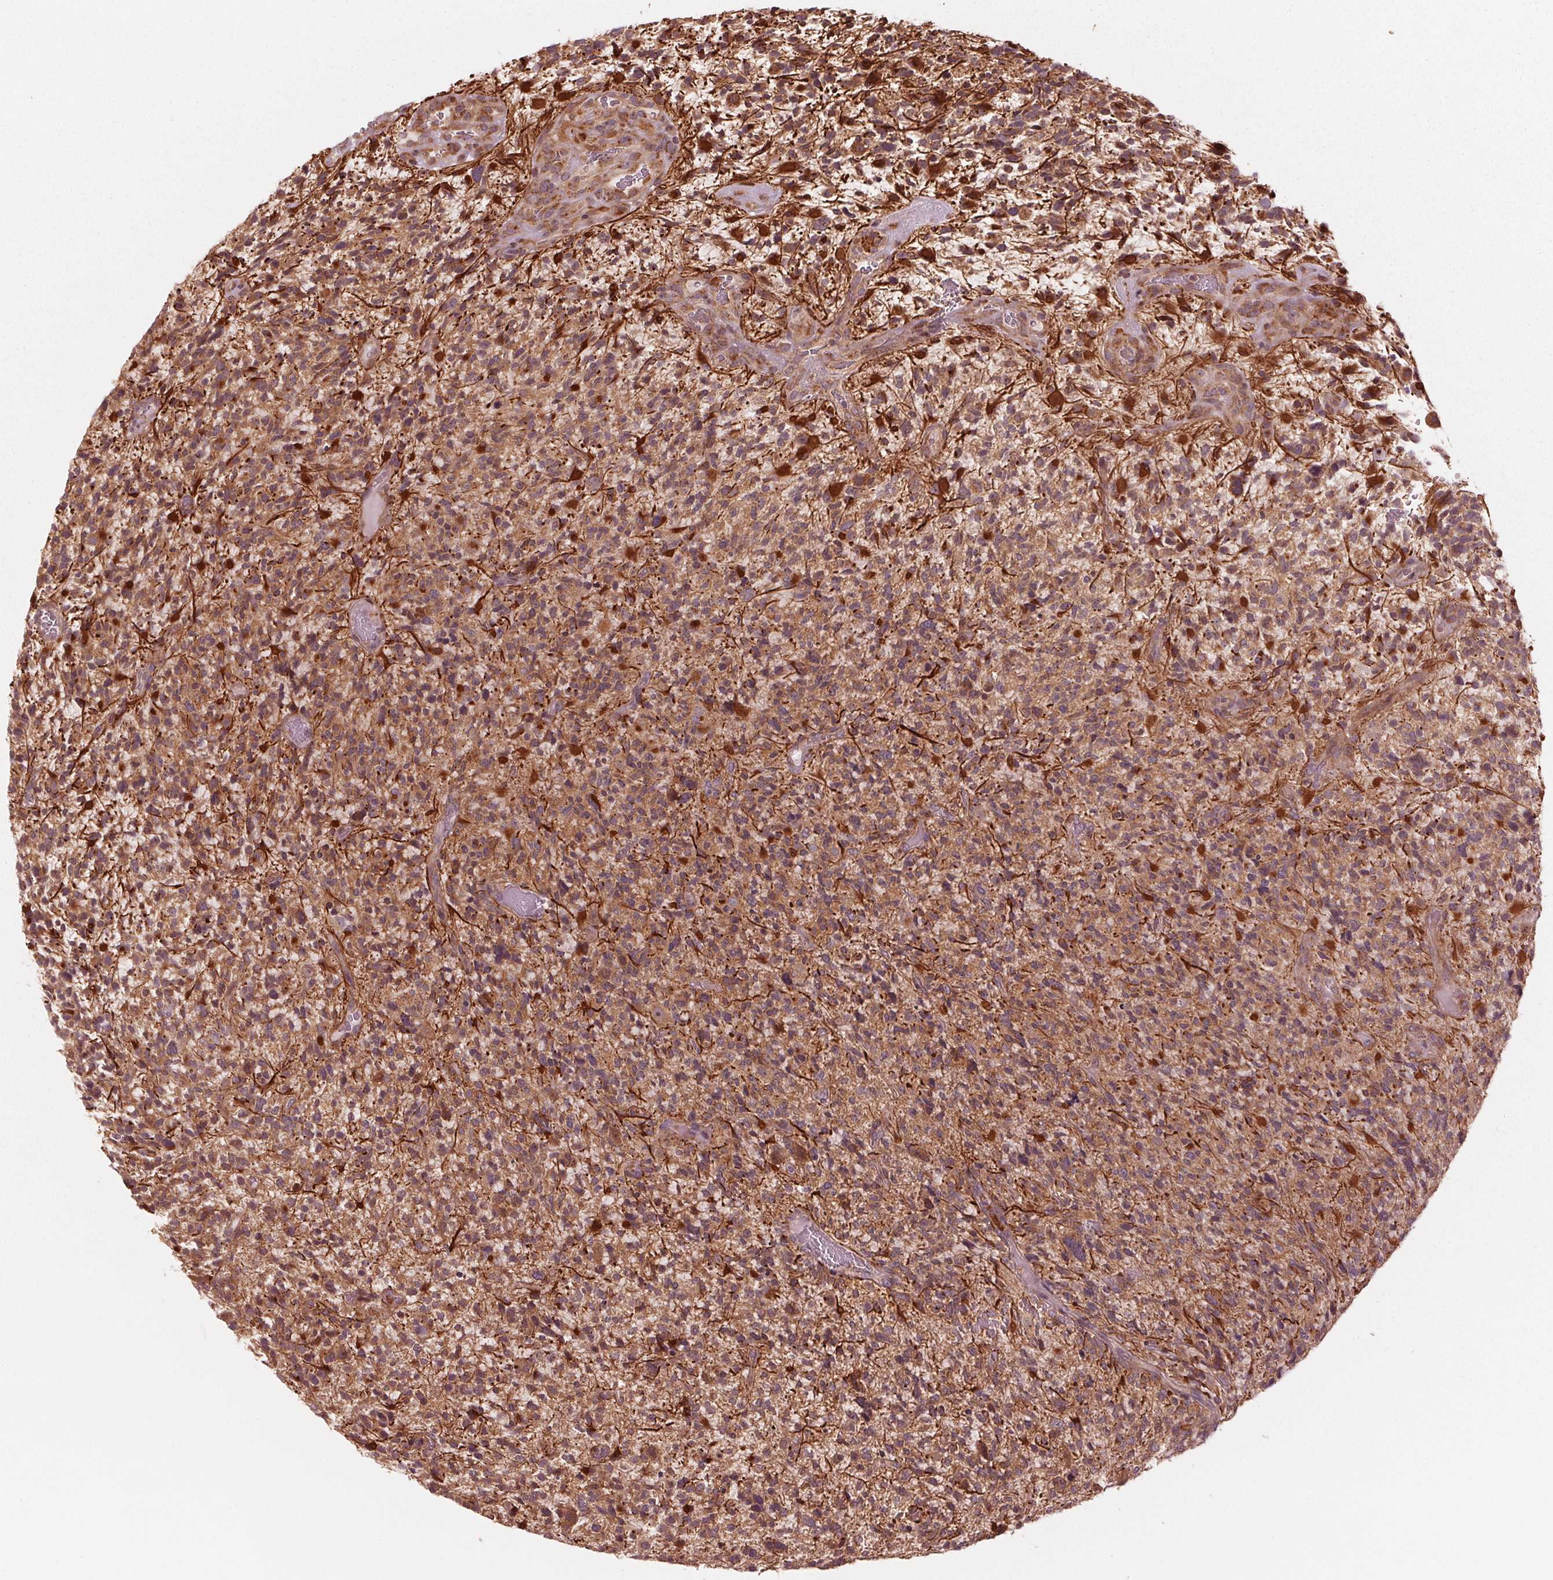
{"staining": {"intensity": "moderate", "quantity": ">75%", "location": "cytoplasmic/membranous"}, "tissue": "glioma", "cell_type": "Tumor cells", "image_type": "cancer", "snomed": [{"axis": "morphology", "description": "Glioma, malignant, High grade"}, {"axis": "topography", "description": "Brain"}], "caption": "Glioma tissue demonstrates moderate cytoplasmic/membranous staining in about >75% of tumor cells", "gene": "CMIP", "patient": {"sex": "female", "age": 71}}